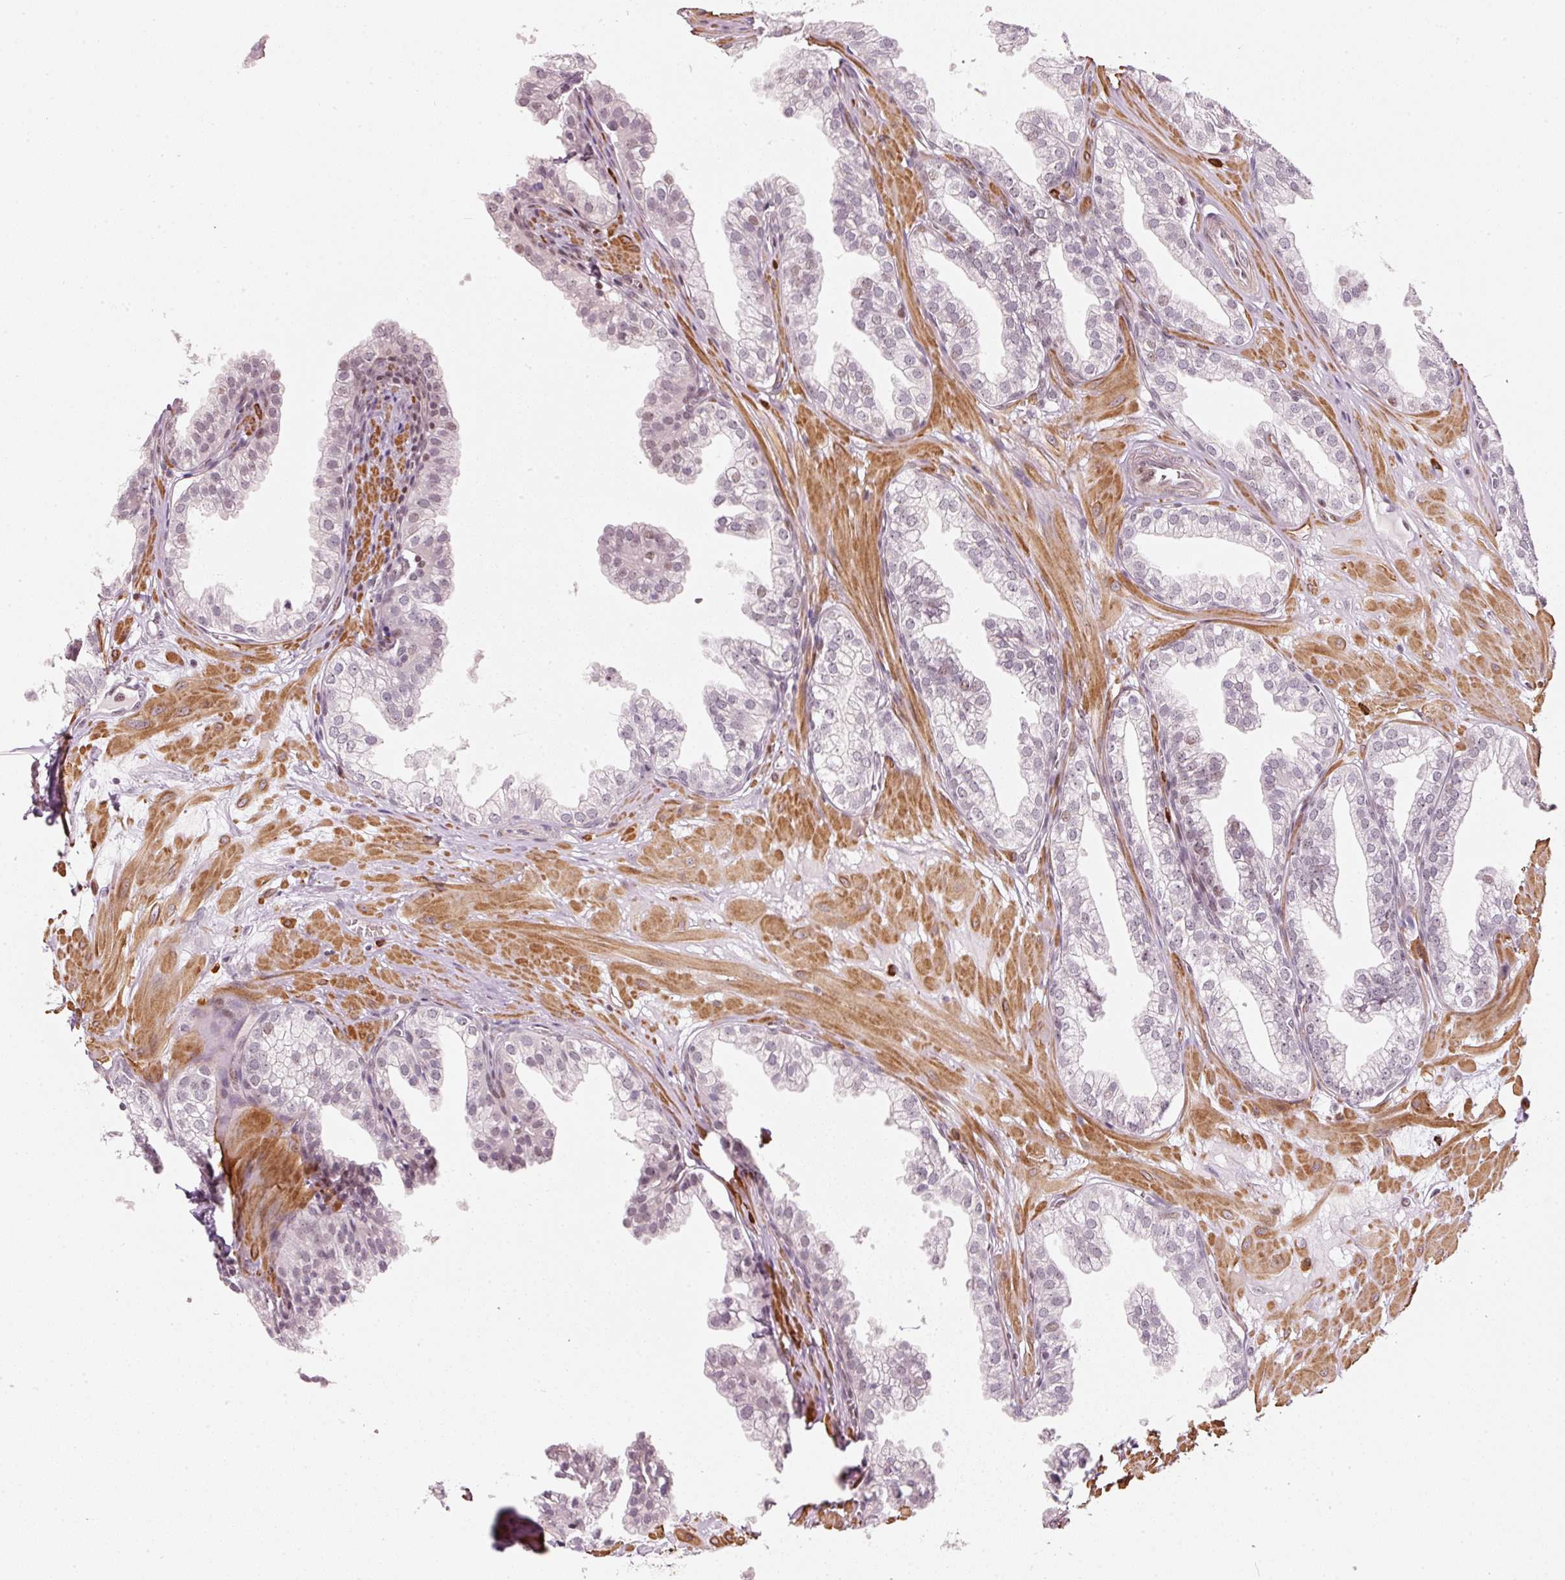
{"staining": {"intensity": "weak", "quantity": "<25%", "location": "nuclear"}, "tissue": "prostate", "cell_type": "Glandular cells", "image_type": "normal", "snomed": [{"axis": "morphology", "description": "Normal tissue, NOS"}, {"axis": "topography", "description": "Prostate"}, {"axis": "topography", "description": "Peripheral nerve tissue"}], "caption": "A high-resolution micrograph shows immunohistochemistry staining of normal prostate, which shows no significant positivity in glandular cells. (Brightfield microscopy of DAB immunohistochemistry (IHC) at high magnification).", "gene": "MXRA8", "patient": {"sex": "male", "age": 55}}